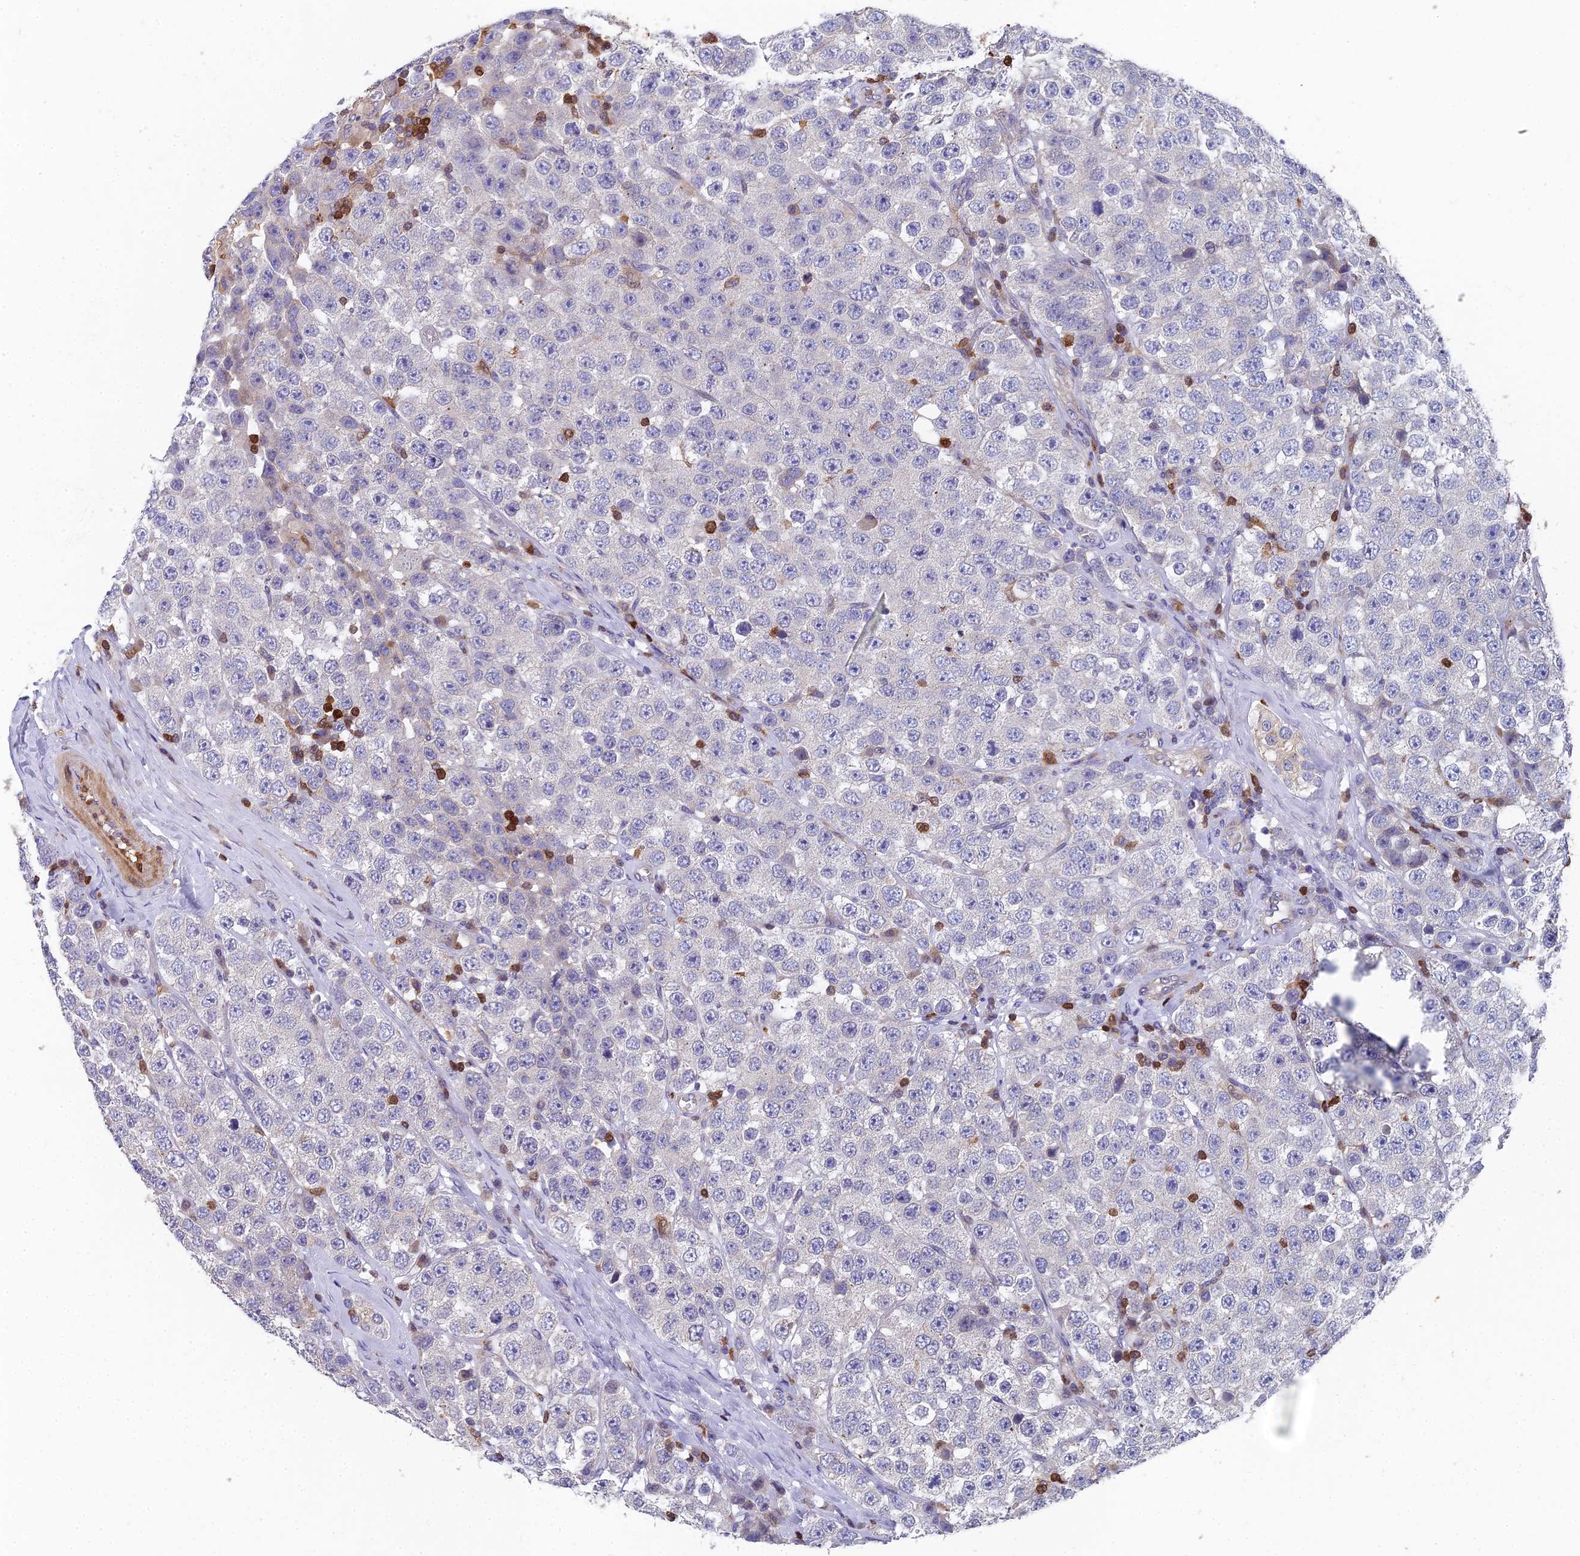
{"staining": {"intensity": "negative", "quantity": "none", "location": "none"}, "tissue": "testis cancer", "cell_type": "Tumor cells", "image_type": "cancer", "snomed": [{"axis": "morphology", "description": "Seminoma, NOS"}, {"axis": "topography", "description": "Testis"}], "caption": "A micrograph of testis seminoma stained for a protein exhibits no brown staining in tumor cells.", "gene": "GALK2", "patient": {"sex": "male", "age": 28}}